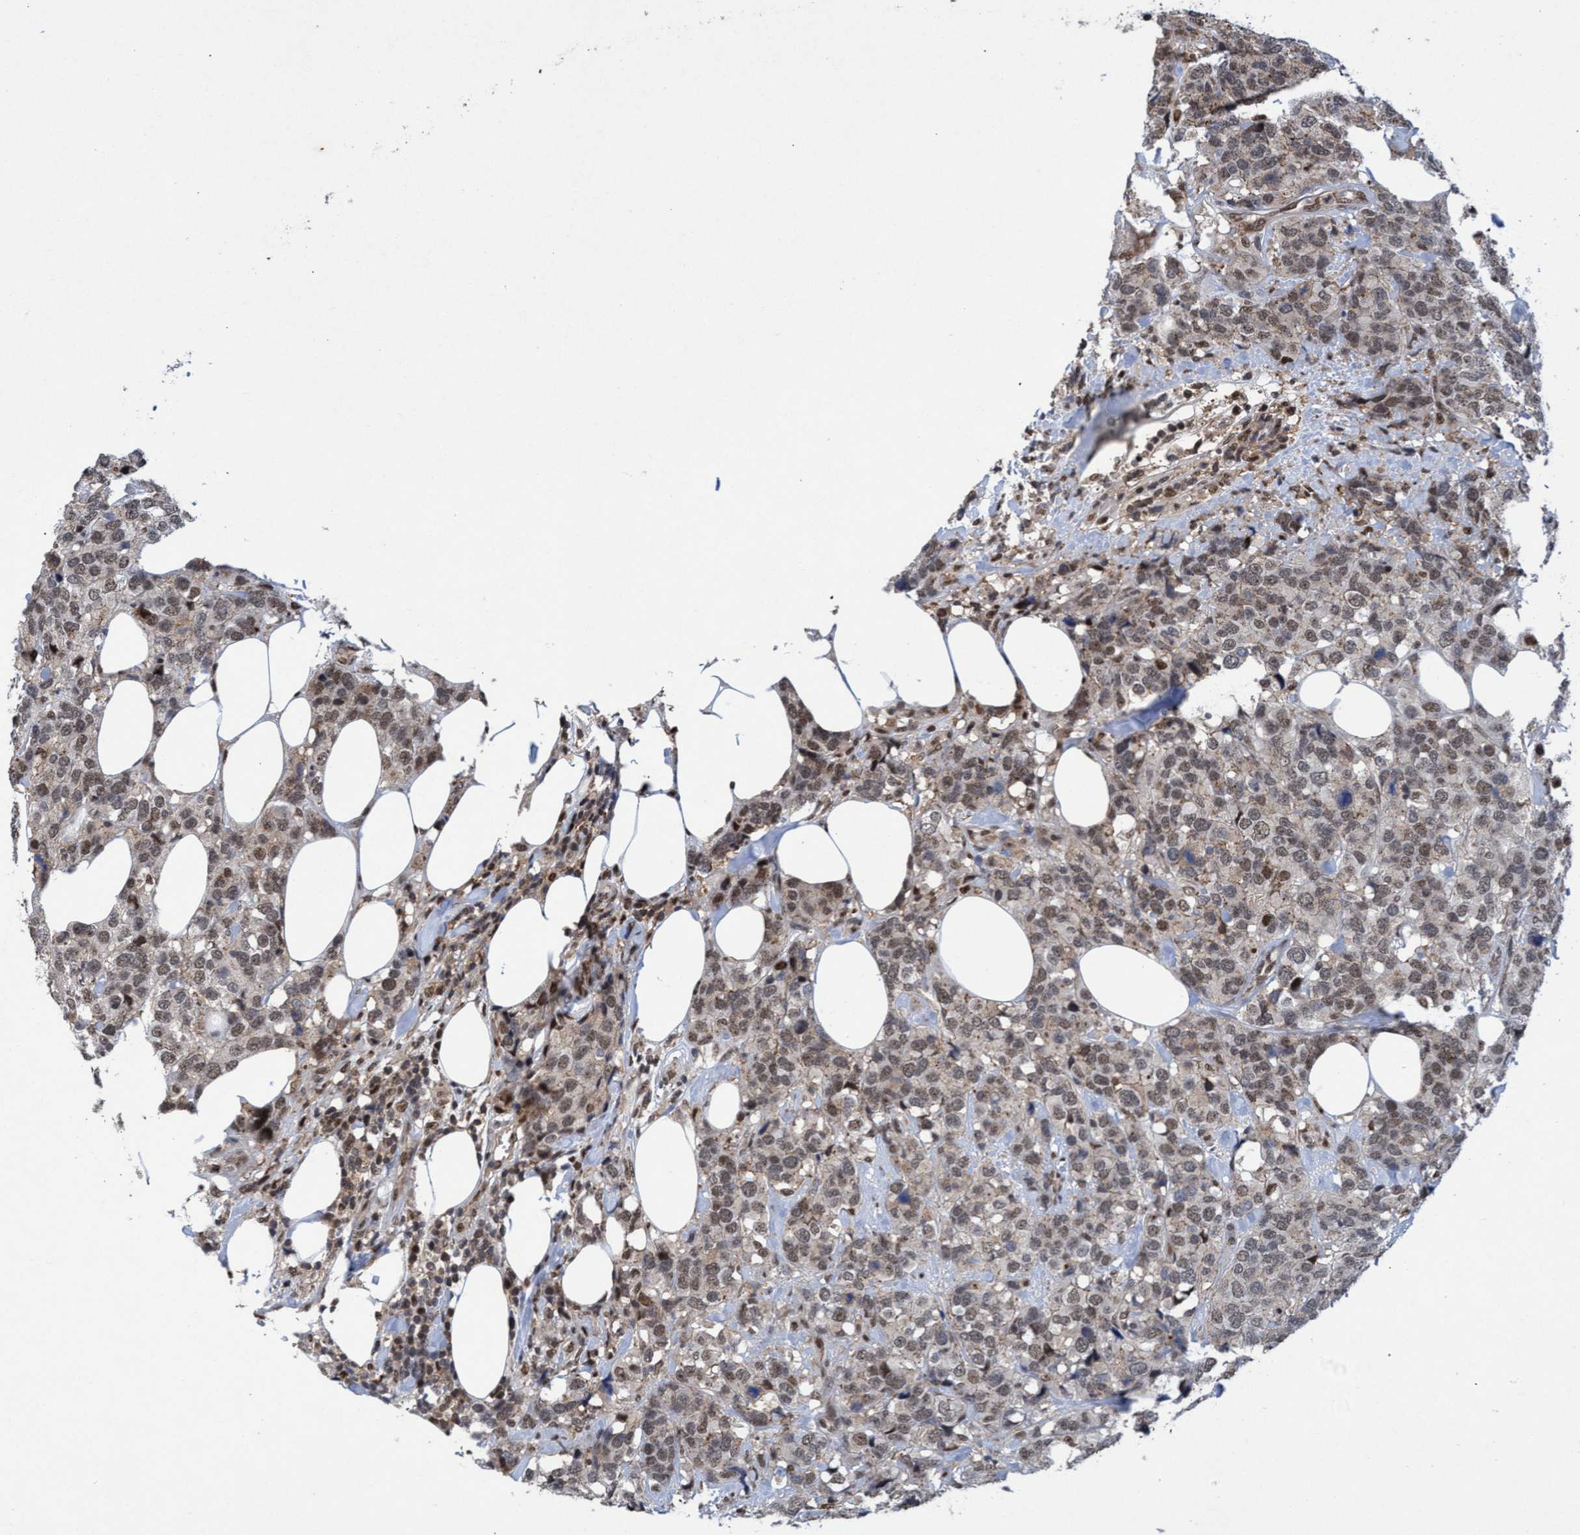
{"staining": {"intensity": "weak", "quantity": ">75%", "location": "nuclear"}, "tissue": "breast cancer", "cell_type": "Tumor cells", "image_type": "cancer", "snomed": [{"axis": "morphology", "description": "Lobular carcinoma"}, {"axis": "topography", "description": "Breast"}], "caption": "DAB (3,3'-diaminobenzidine) immunohistochemical staining of lobular carcinoma (breast) demonstrates weak nuclear protein positivity in approximately >75% of tumor cells.", "gene": "GTF2F1", "patient": {"sex": "female", "age": 59}}